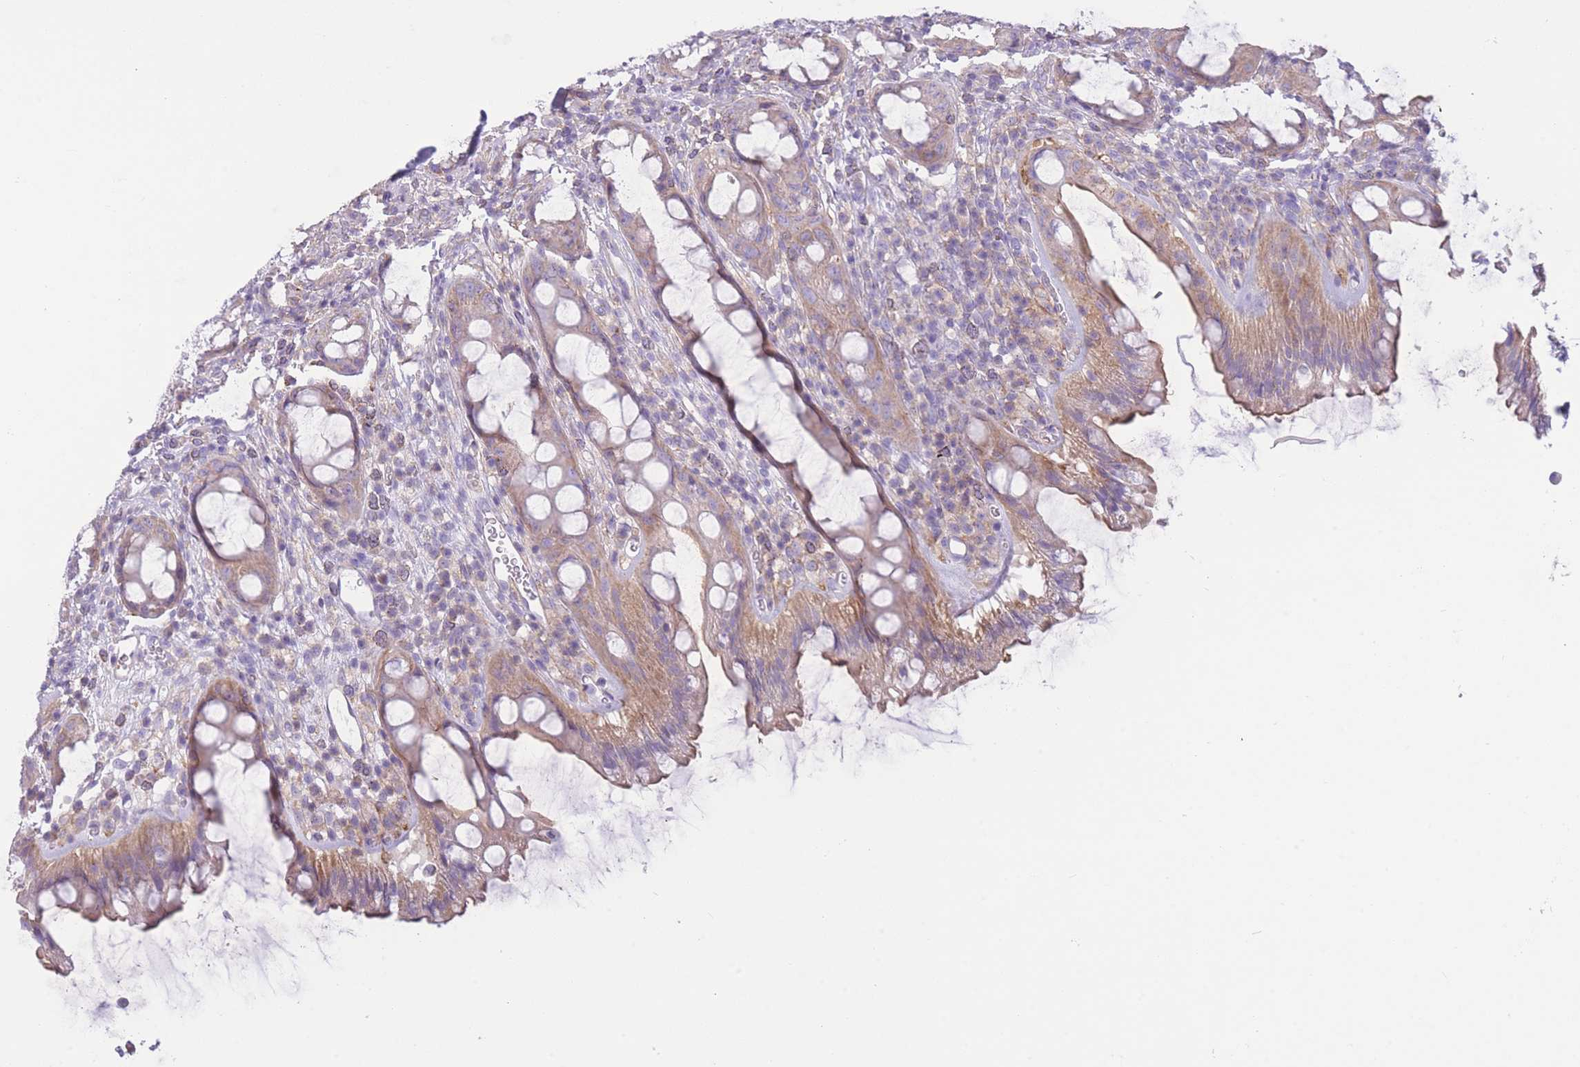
{"staining": {"intensity": "weak", "quantity": "25%-75%", "location": "cytoplasmic/membranous"}, "tissue": "rectum", "cell_type": "Glandular cells", "image_type": "normal", "snomed": [{"axis": "morphology", "description": "Normal tissue, NOS"}, {"axis": "topography", "description": "Rectum"}], "caption": "Protein staining by IHC shows weak cytoplasmic/membranous expression in approximately 25%-75% of glandular cells in benign rectum.", "gene": "PDHA1", "patient": {"sex": "female", "age": 57}}